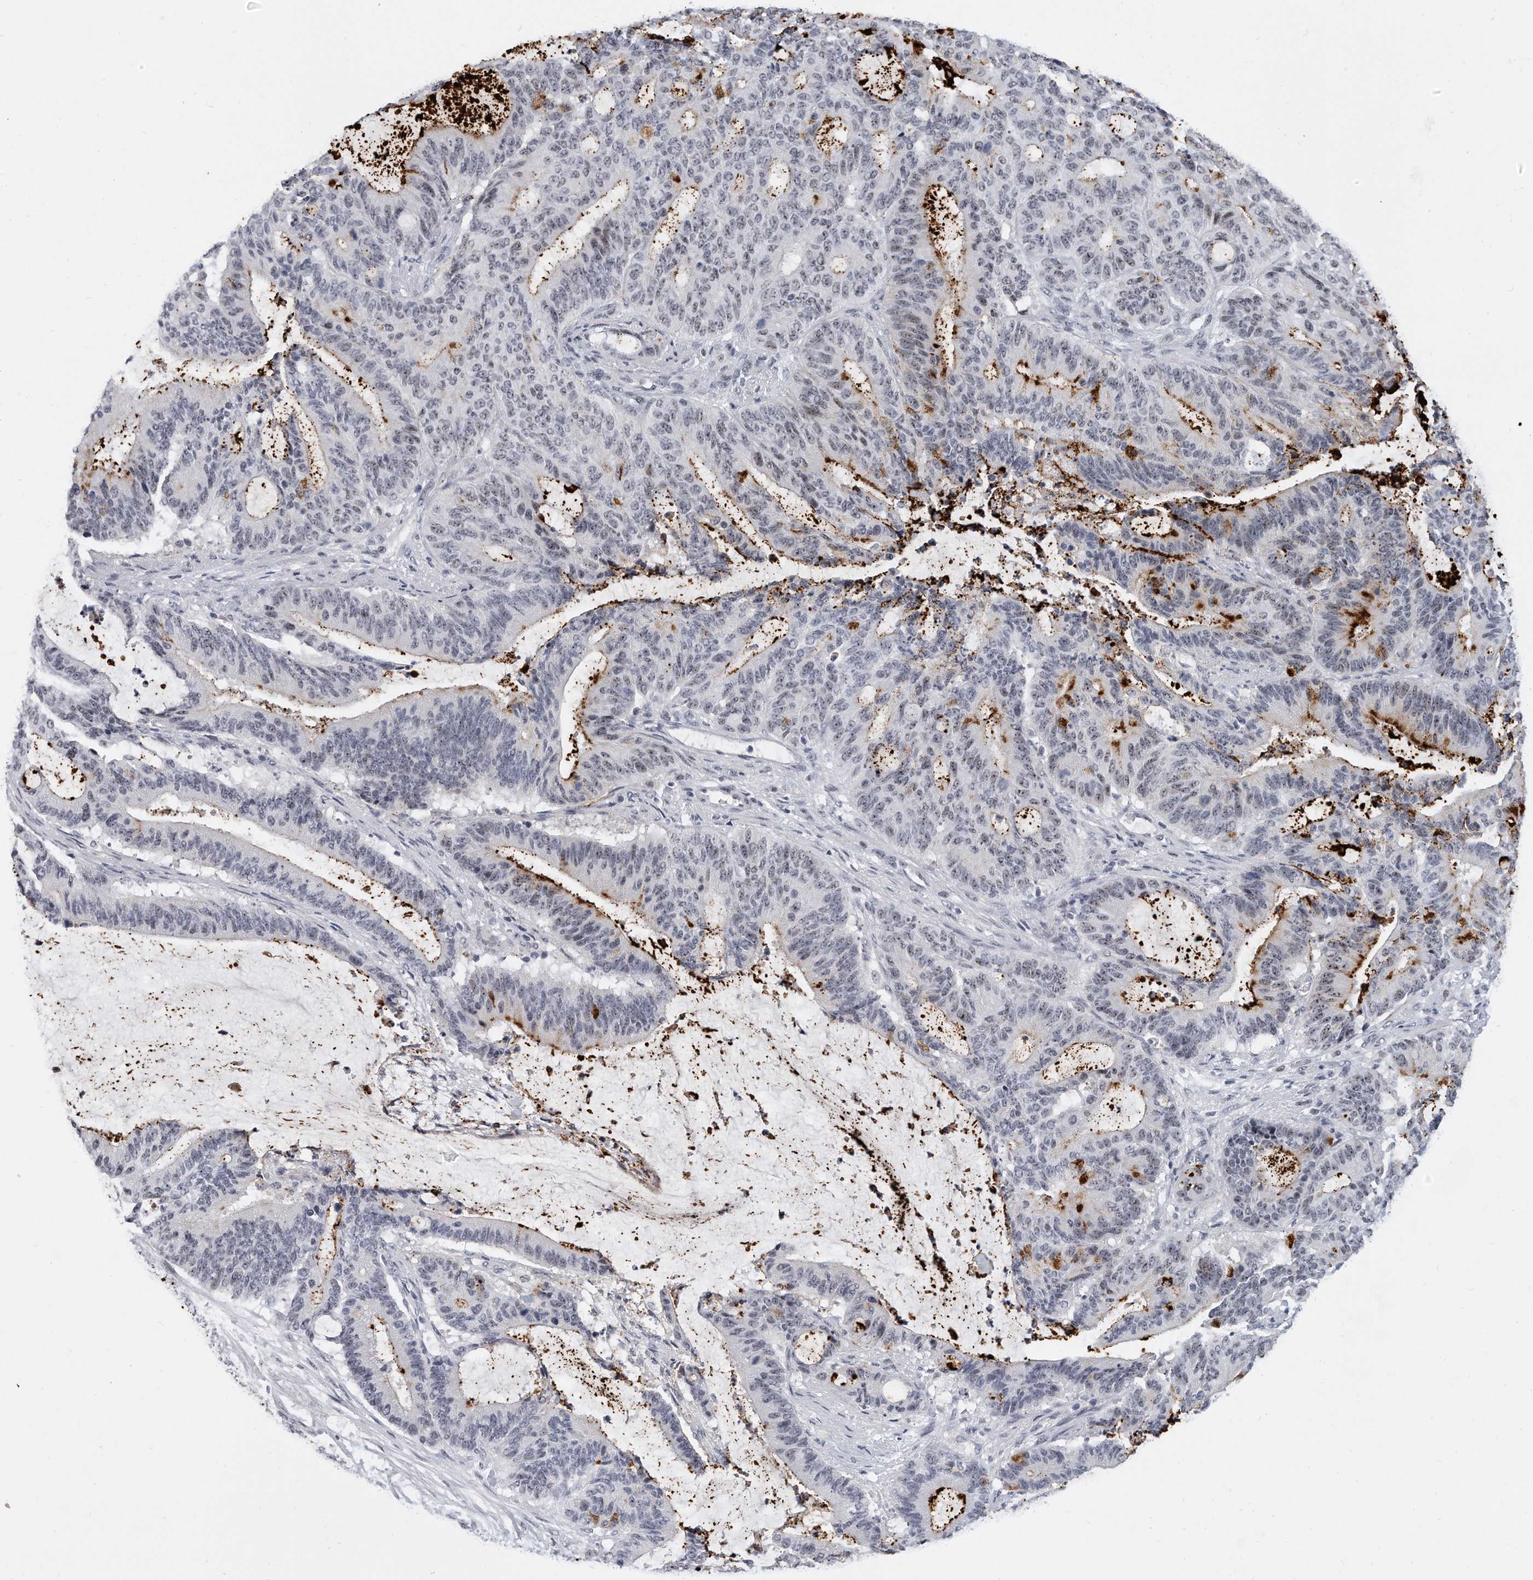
{"staining": {"intensity": "strong", "quantity": "<25%", "location": "cytoplasmic/membranous"}, "tissue": "liver cancer", "cell_type": "Tumor cells", "image_type": "cancer", "snomed": [{"axis": "morphology", "description": "Normal tissue, NOS"}, {"axis": "morphology", "description": "Cholangiocarcinoma"}, {"axis": "topography", "description": "Liver"}, {"axis": "topography", "description": "Peripheral nerve tissue"}], "caption": "Liver cancer tissue exhibits strong cytoplasmic/membranous positivity in approximately <25% of tumor cells, visualized by immunohistochemistry. The protein is stained brown, and the nuclei are stained in blue (DAB IHC with brightfield microscopy, high magnification).", "gene": "TFCP2L1", "patient": {"sex": "female", "age": 73}}